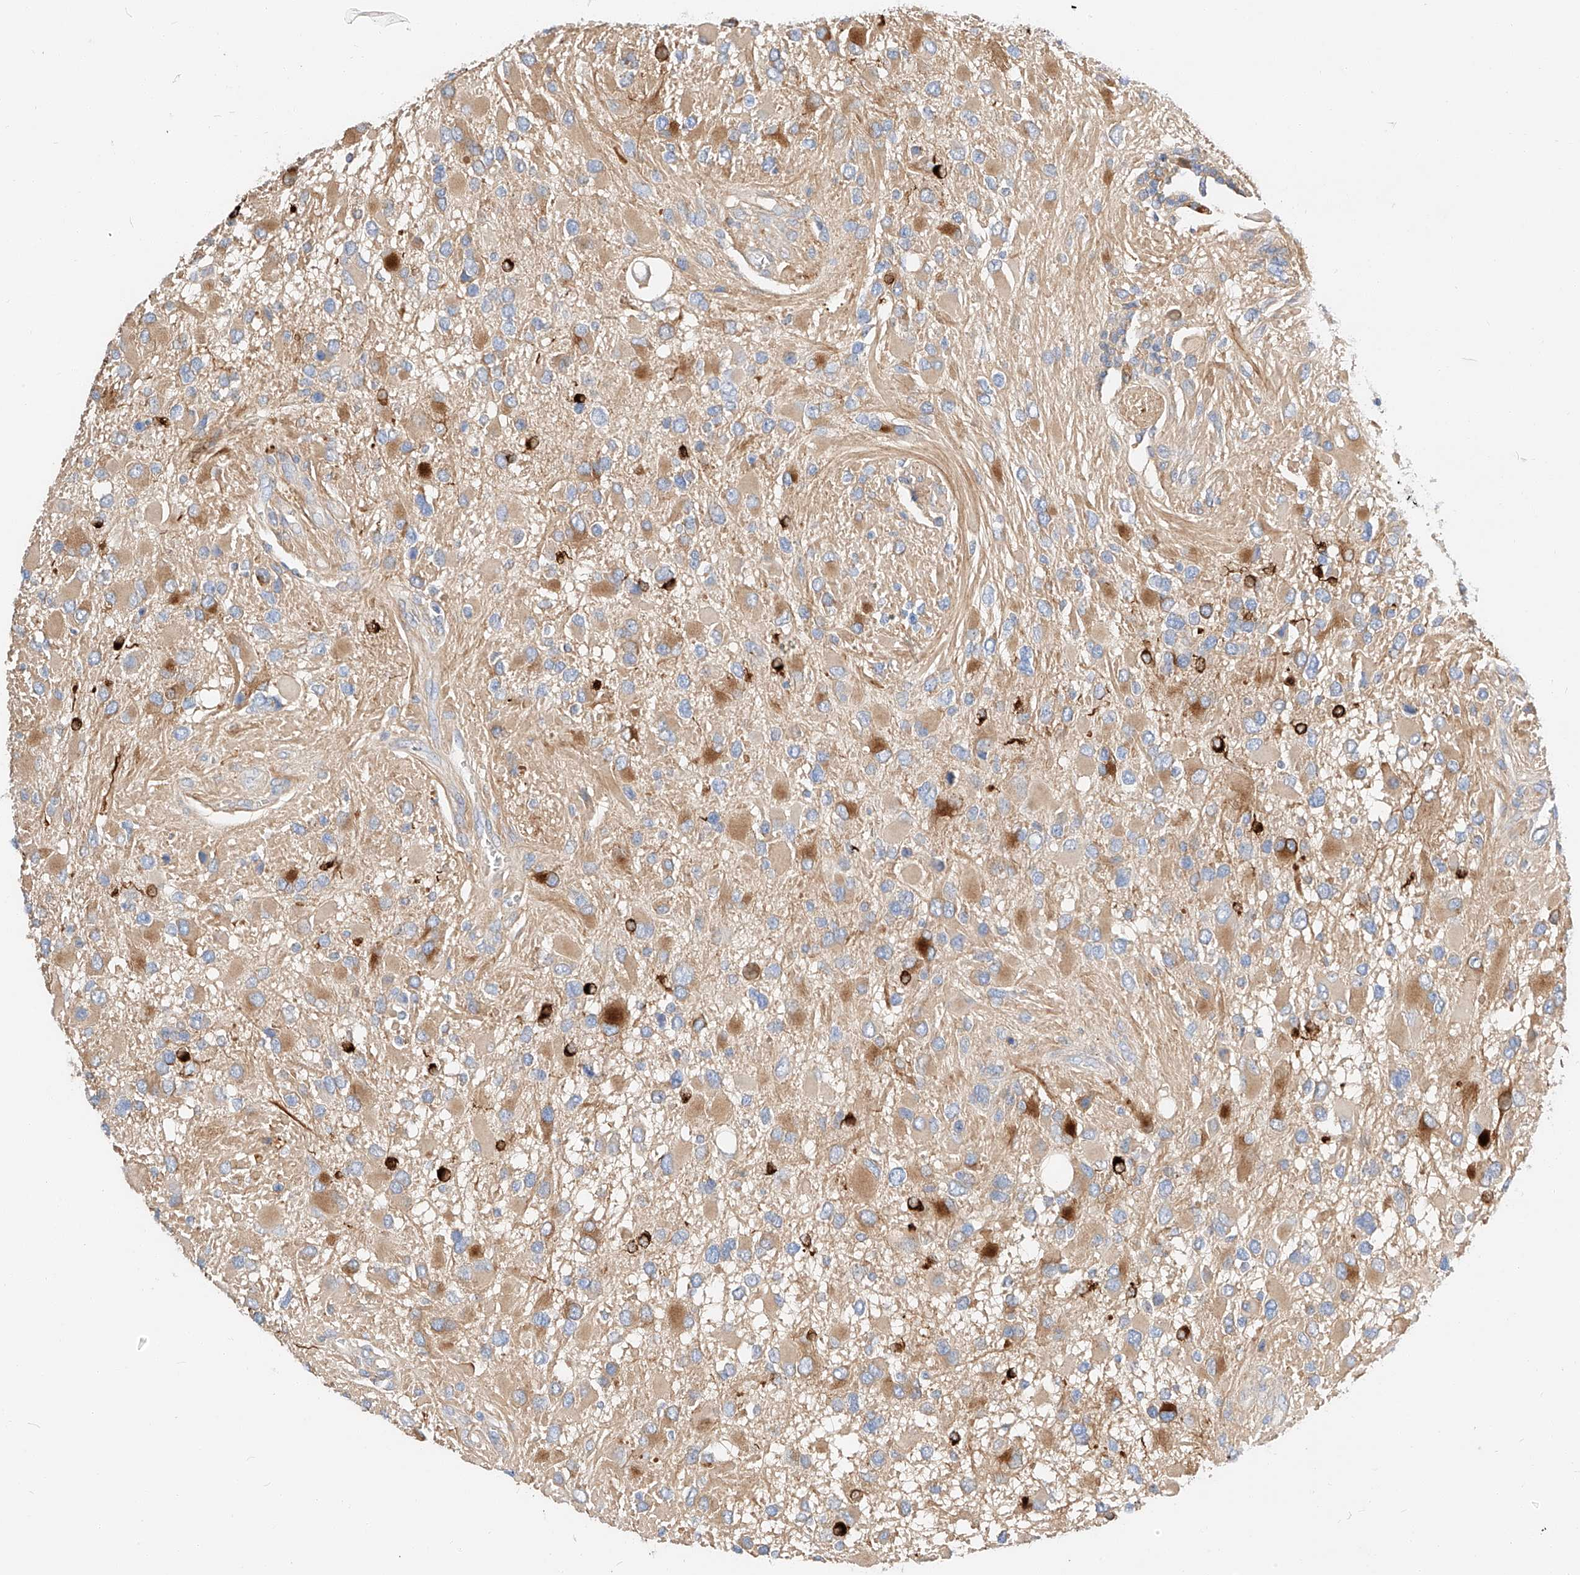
{"staining": {"intensity": "moderate", "quantity": "<25%", "location": "cytoplasmic/membranous"}, "tissue": "glioma", "cell_type": "Tumor cells", "image_type": "cancer", "snomed": [{"axis": "morphology", "description": "Glioma, malignant, High grade"}, {"axis": "topography", "description": "Brain"}], "caption": "A high-resolution micrograph shows immunohistochemistry staining of malignant glioma (high-grade), which reveals moderate cytoplasmic/membranous positivity in approximately <25% of tumor cells. Nuclei are stained in blue.", "gene": "MAP7", "patient": {"sex": "male", "age": 53}}